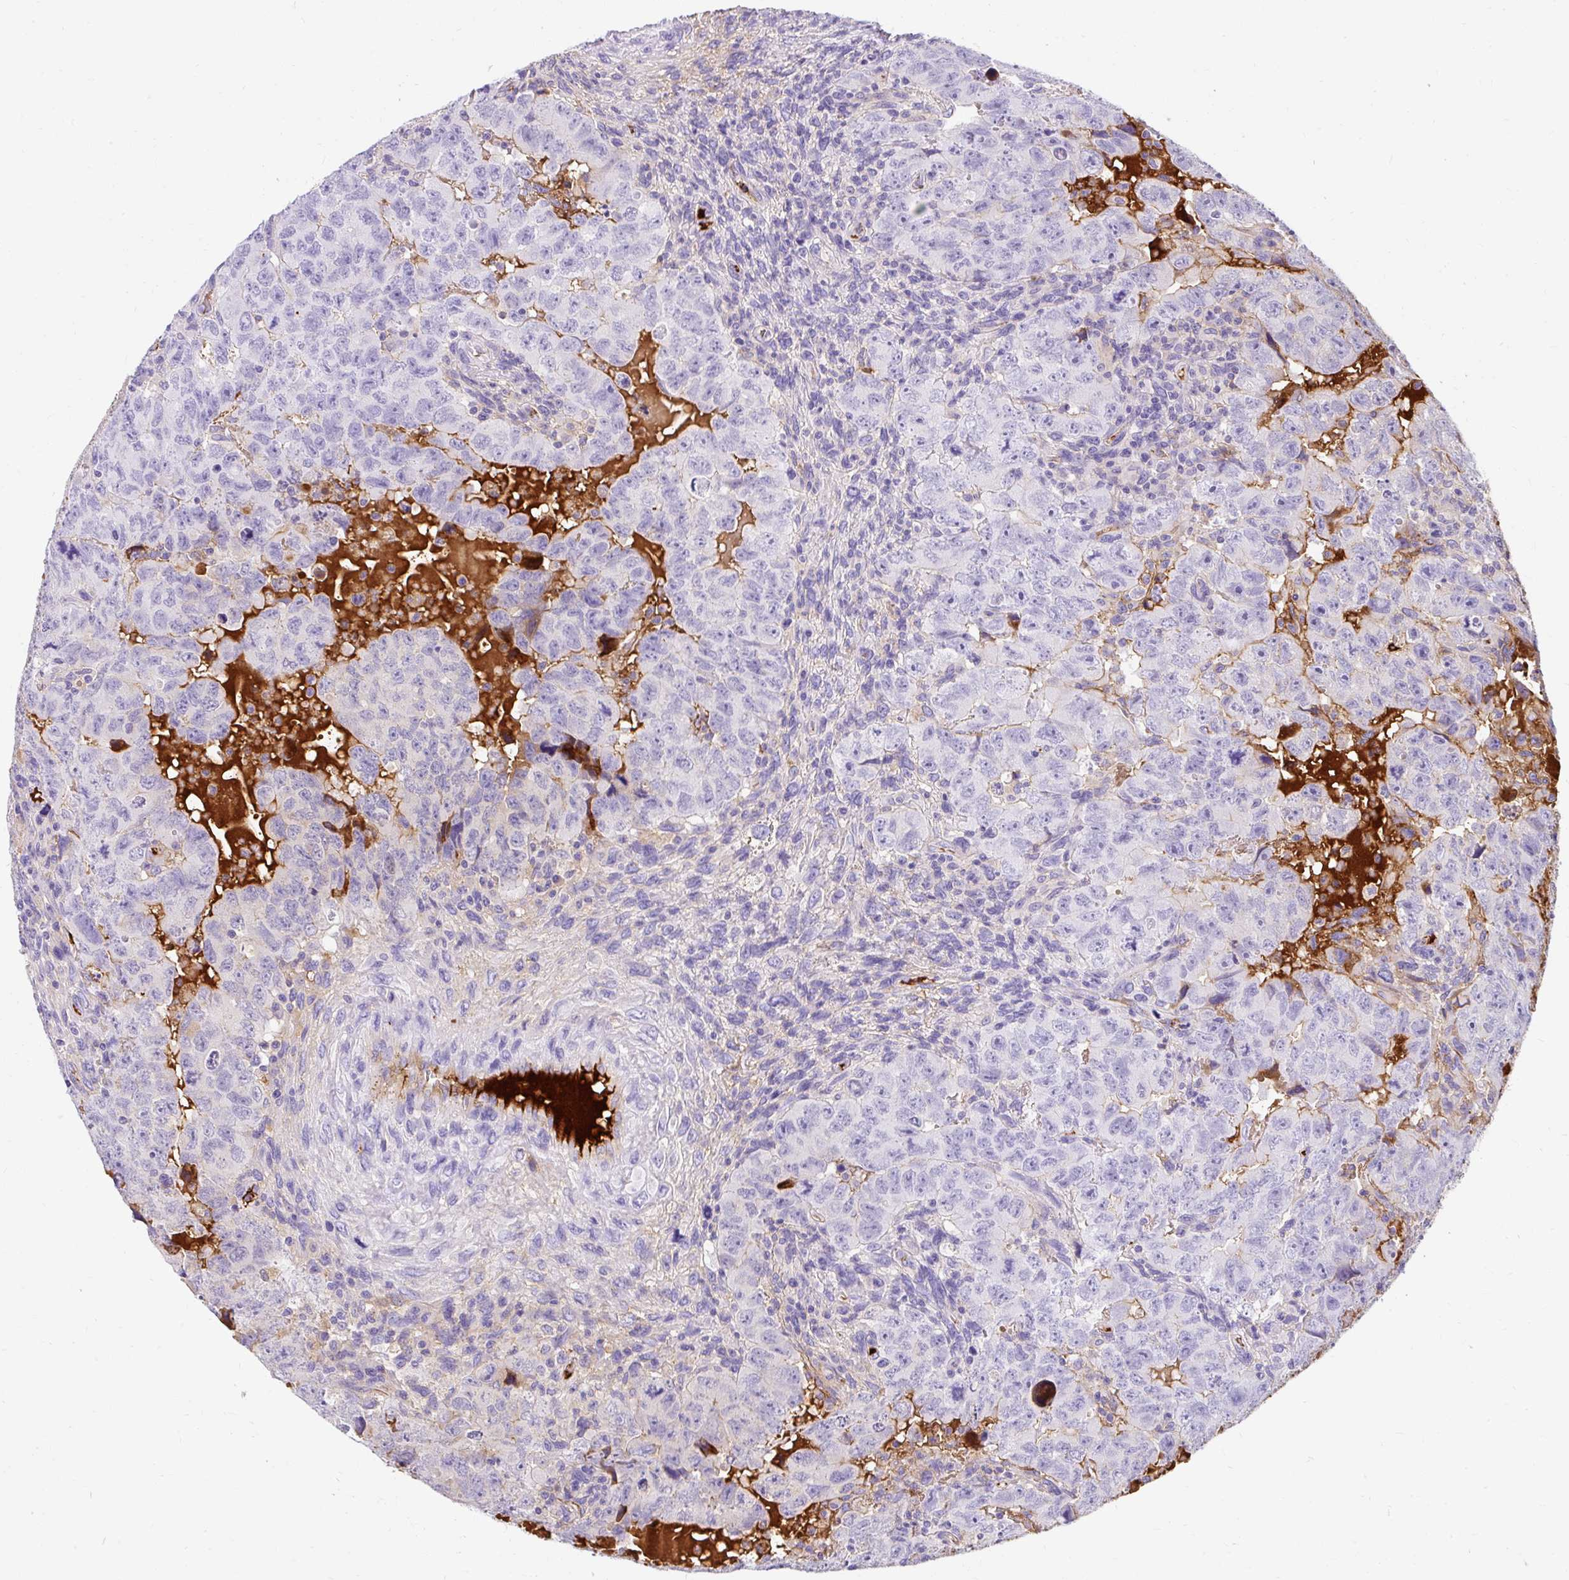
{"staining": {"intensity": "negative", "quantity": "none", "location": "none"}, "tissue": "testis cancer", "cell_type": "Tumor cells", "image_type": "cancer", "snomed": [{"axis": "morphology", "description": "Carcinoma, Embryonal, NOS"}, {"axis": "topography", "description": "Testis"}], "caption": "A histopathology image of testis cancer stained for a protein displays no brown staining in tumor cells. (Brightfield microscopy of DAB (3,3'-diaminobenzidine) immunohistochemistry at high magnification).", "gene": "APOC4-APOC2", "patient": {"sex": "male", "age": 24}}